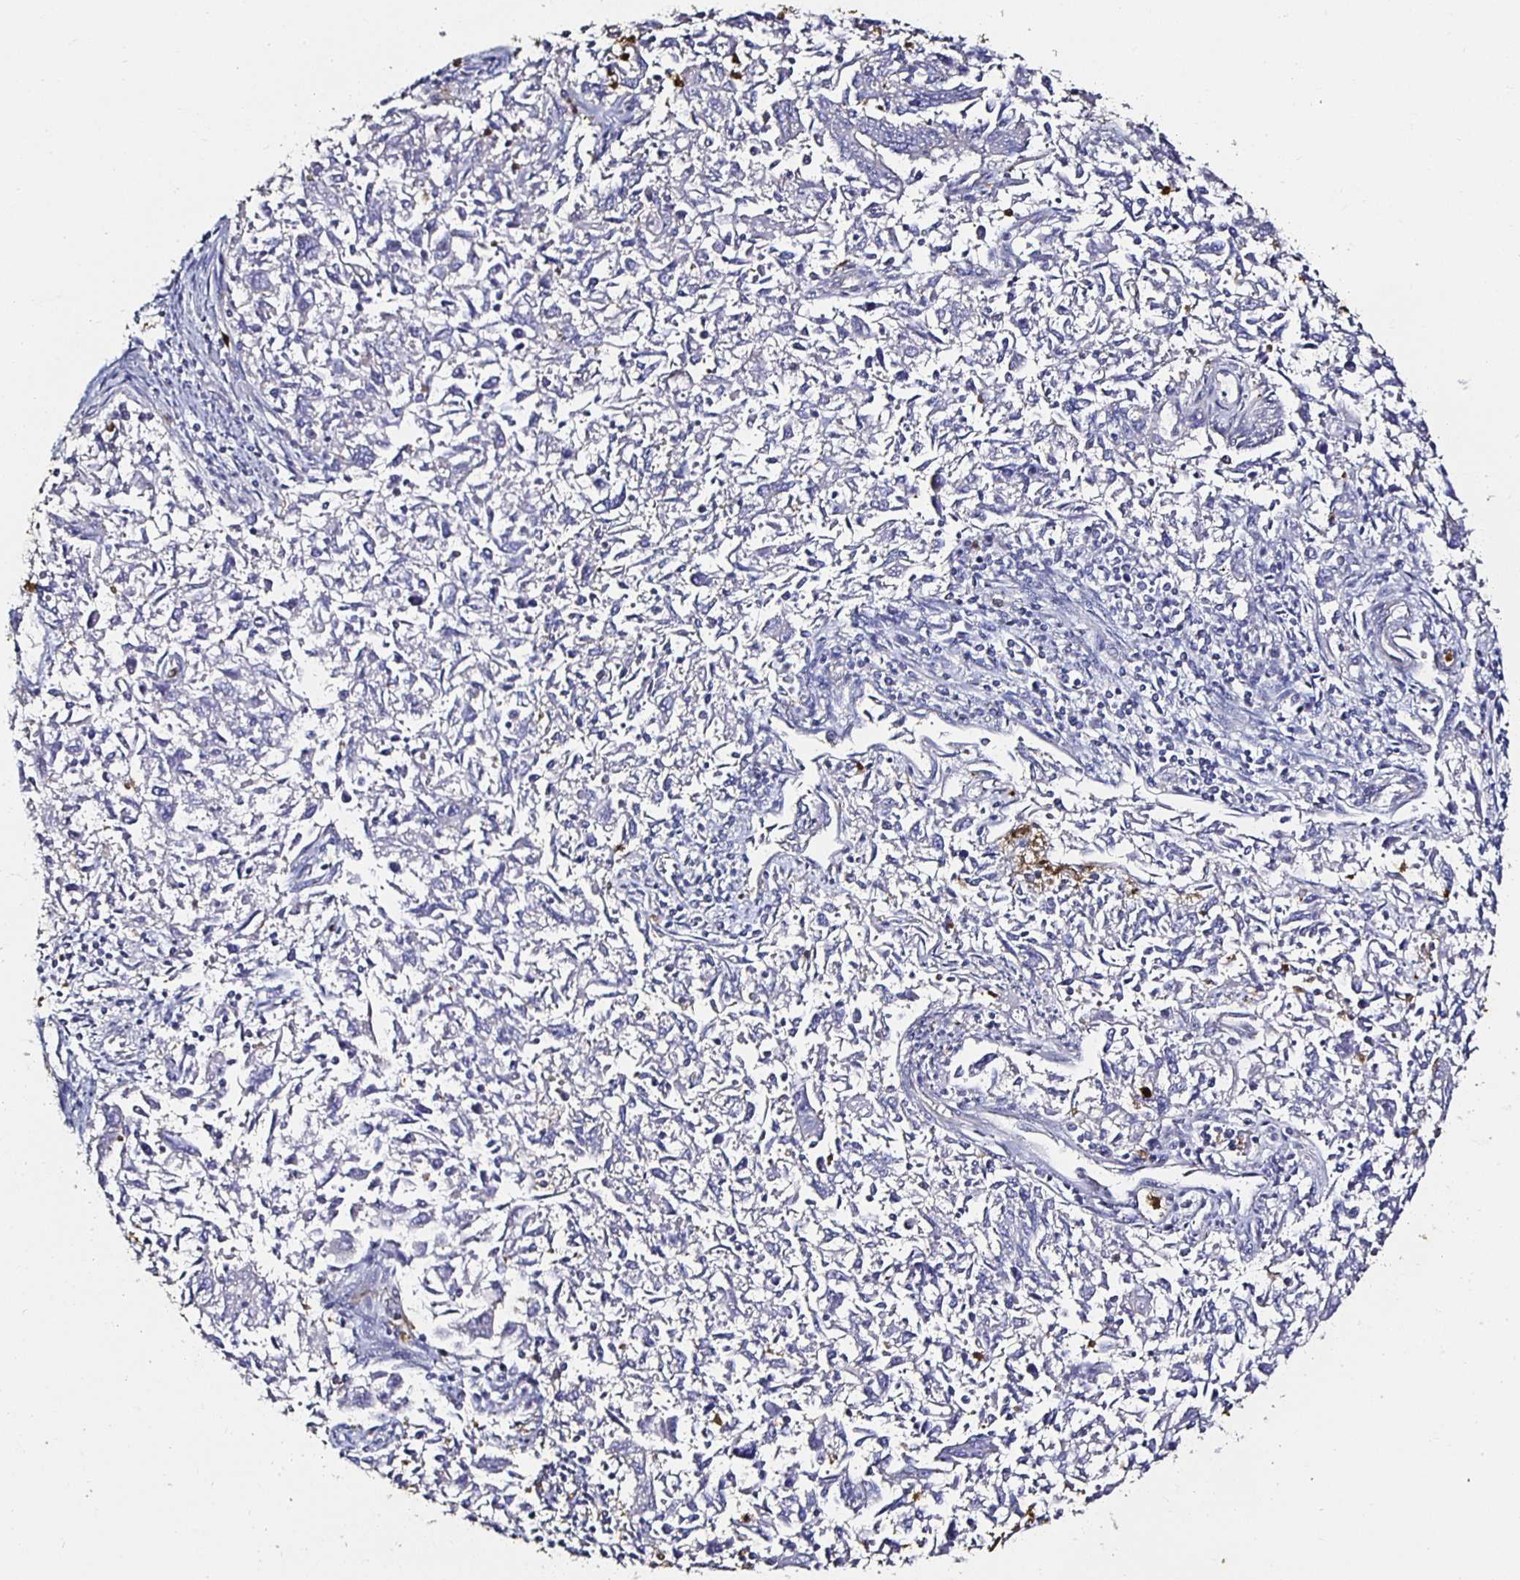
{"staining": {"intensity": "negative", "quantity": "none", "location": "none"}, "tissue": "endometrial cancer", "cell_type": "Tumor cells", "image_type": "cancer", "snomed": [{"axis": "morphology", "description": "Adenocarcinoma, NOS"}, {"axis": "topography", "description": "Endometrium"}], "caption": "A high-resolution image shows immunohistochemistry (IHC) staining of endometrial cancer, which reveals no significant staining in tumor cells. Brightfield microscopy of IHC stained with DAB (brown) and hematoxylin (blue), captured at high magnification.", "gene": "TLR4", "patient": {"sex": "female", "age": 42}}